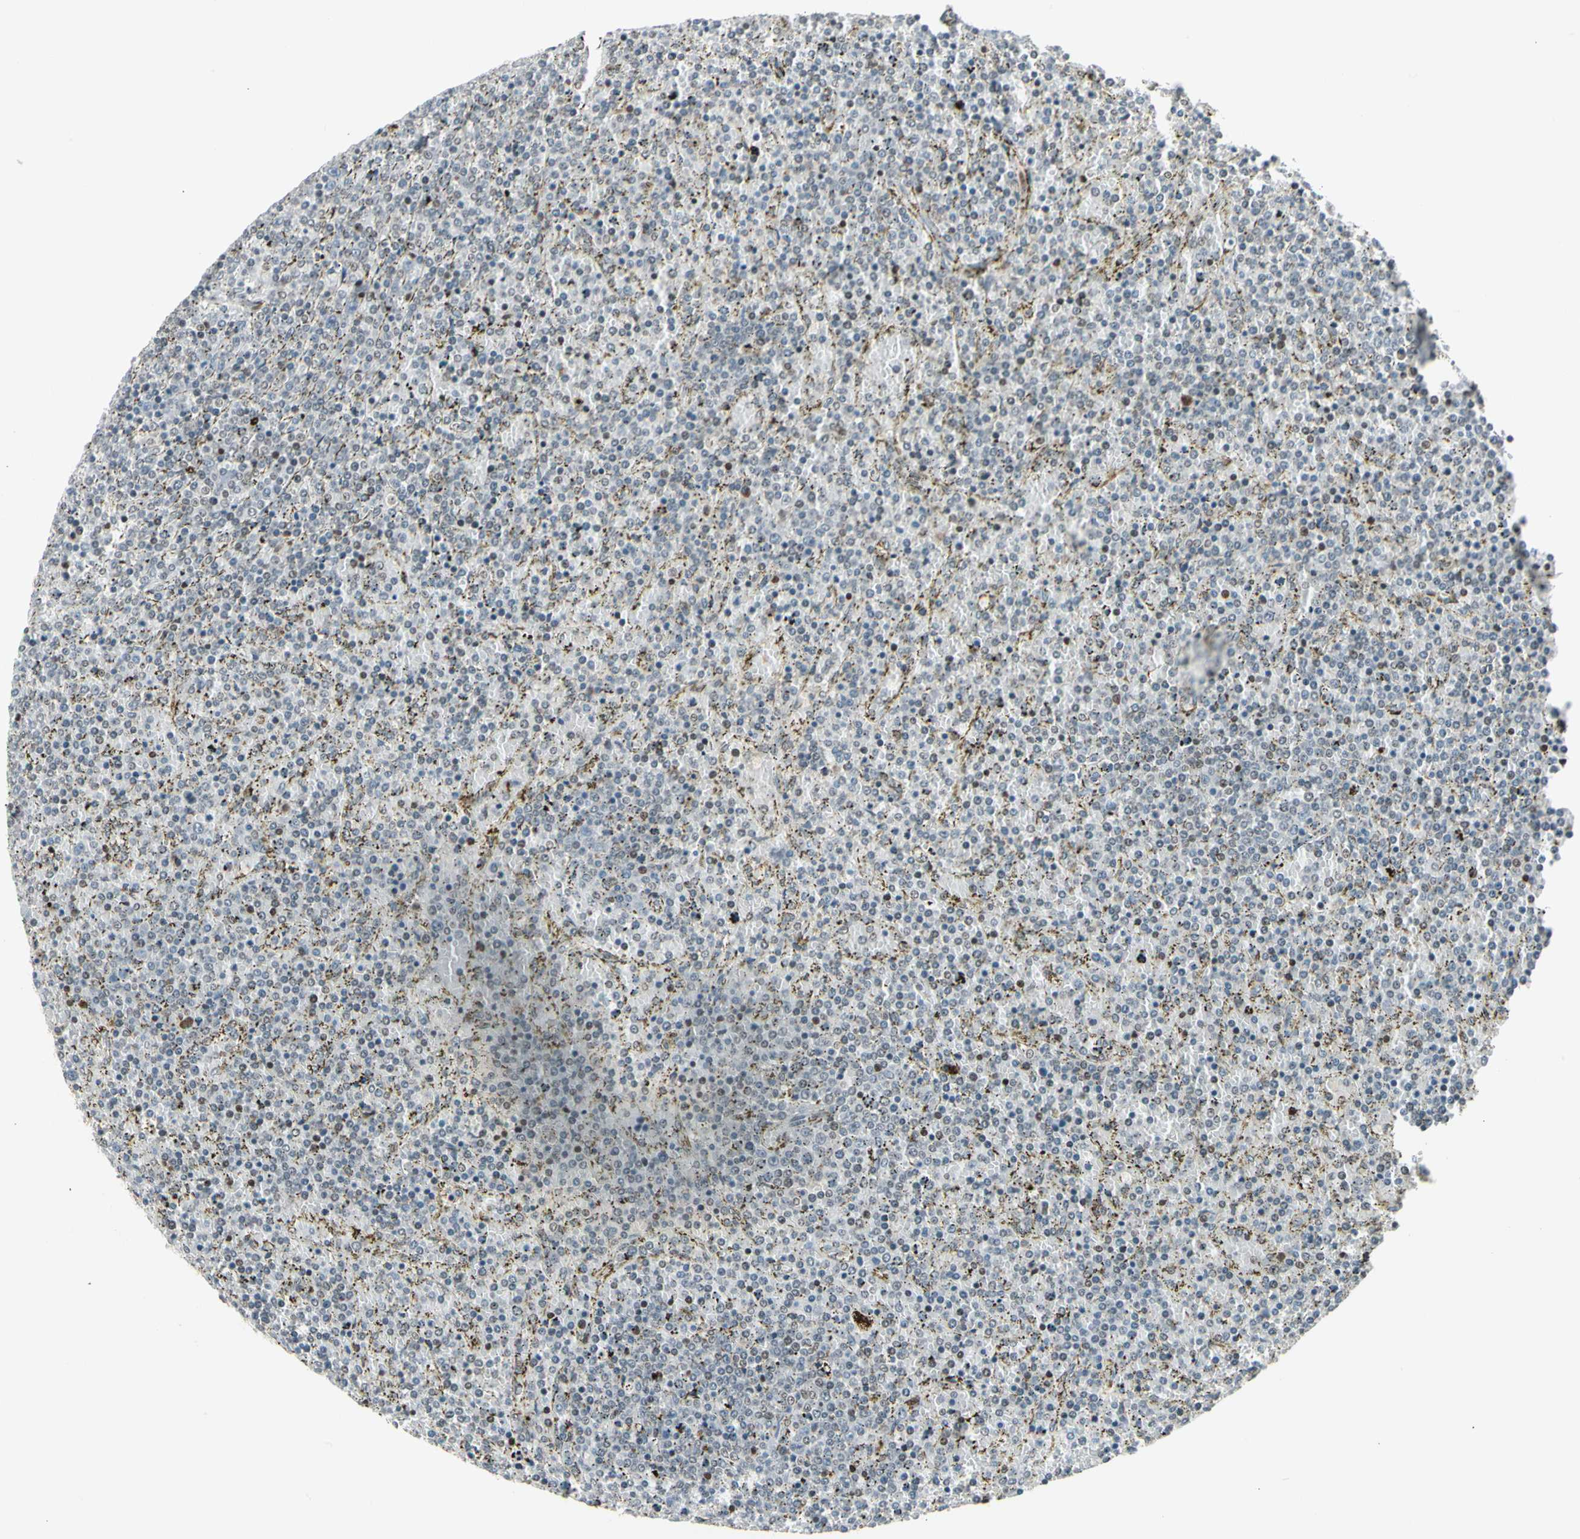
{"staining": {"intensity": "negative", "quantity": "none", "location": "none"}, "tissue": "lymphoma", "cell_type": "Tumor cells", "image_type": "cancer", "snomed": [{"axis": "morphology", "description": "Malignant lymphoma, non-Hodgkin's type, Low grade"}, {"axis": "topography", "description": "Spleen"}], "caption": "IHC image of neoplastic tissue: human malignant lymphoma, non-Hodgkin's type (low-grade) stained with DAB displays no significant protein positivity in tumor cells.", "gene": "FOXJ2", "patient": {"sex": "female", "age": 77}}